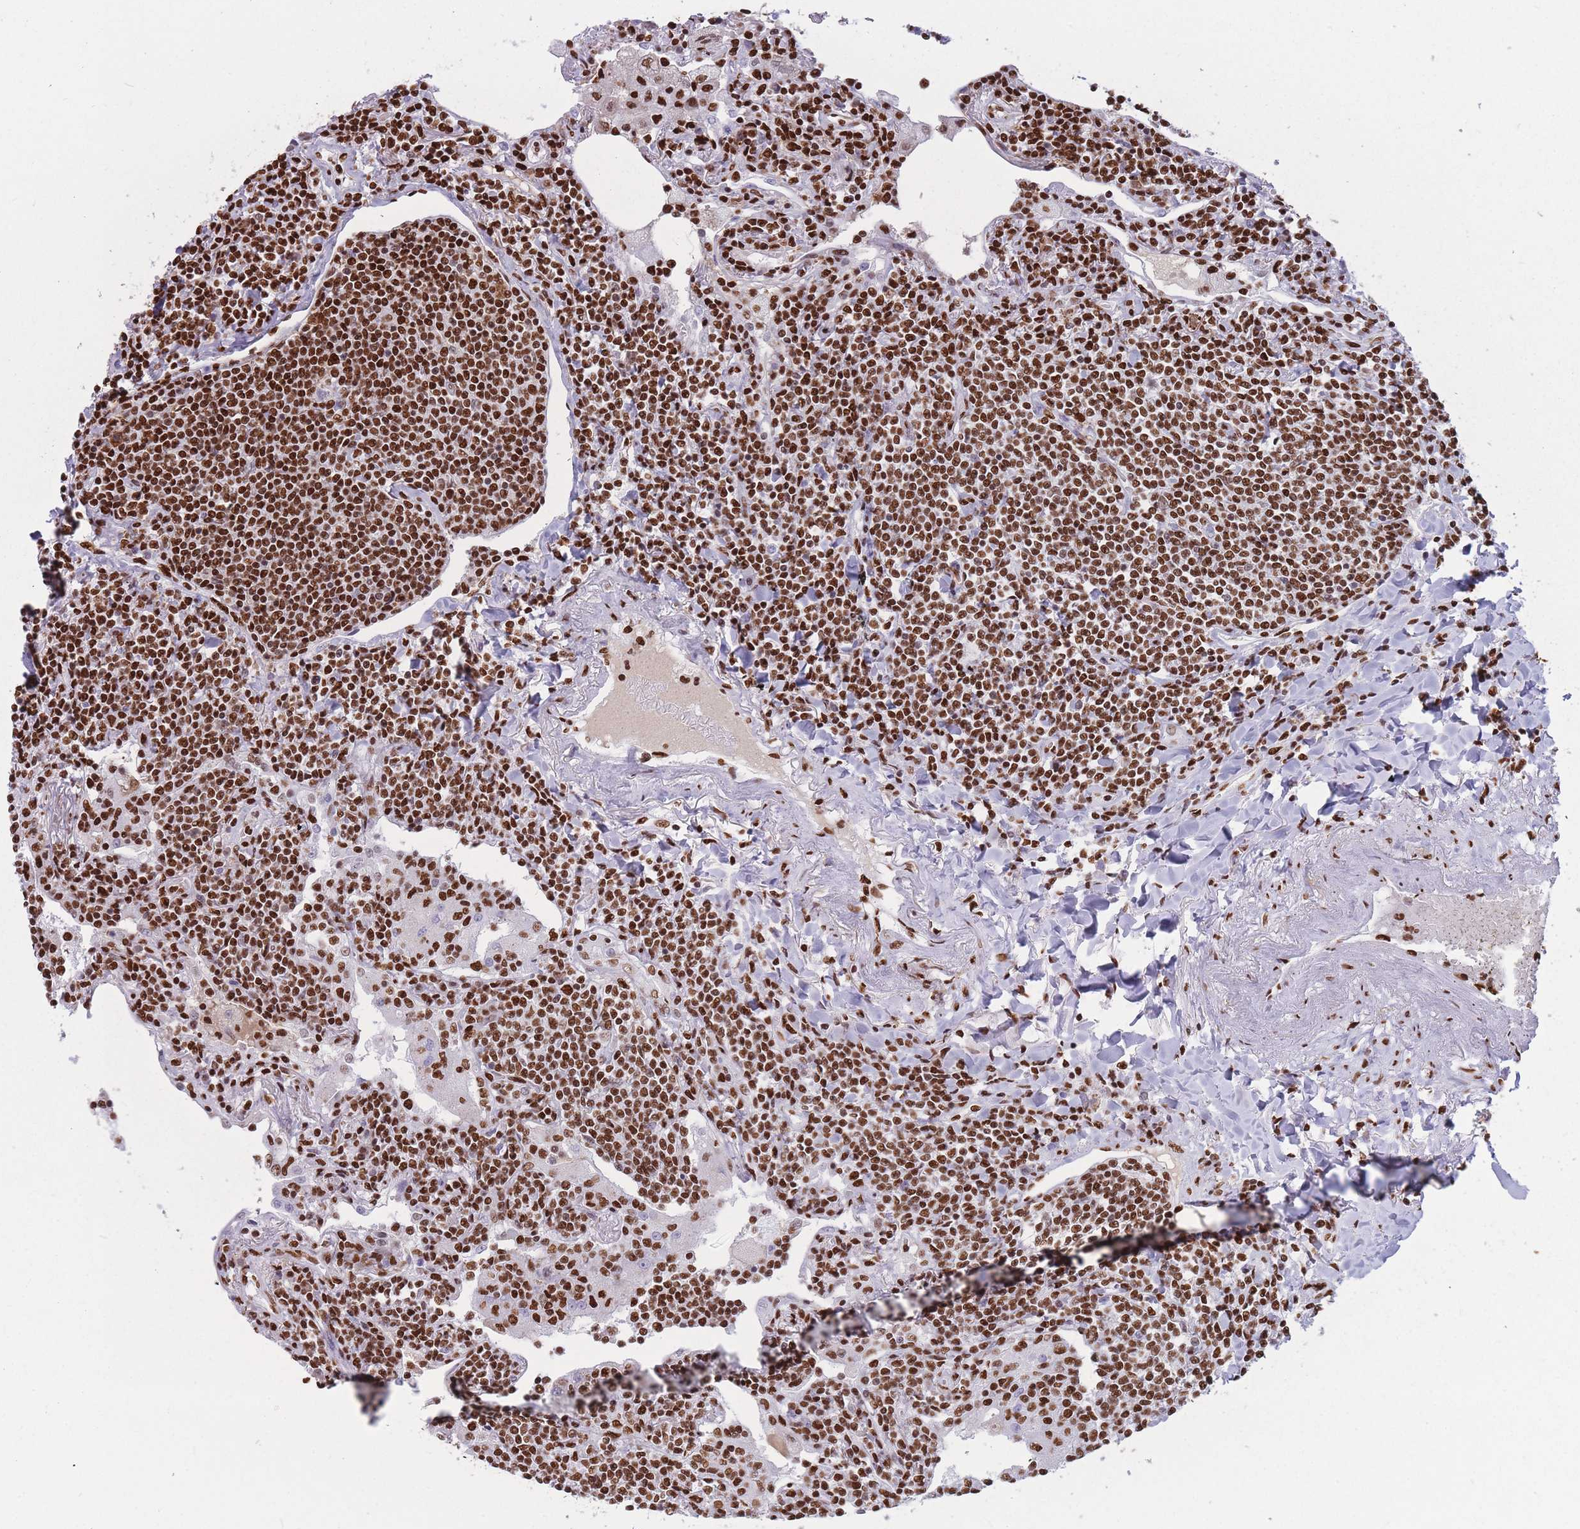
{"staining": {"intensity": "strong", "quantity": ">75%", "location": "nuclear"}, "tissue": "lymphoma", "cell_type": "Tumor cells", "image_type": "cancer", "snomed": [{"axis": "morphology", "description": "Malignant lymphoma, non-Hodgkin's type, Low grade"}, {"axis": "topography", "description": "Lung"}], "caption": "Protein staining shows strong nuclear expression in about >75% of tumor cells in malignant lymphoma, non-Hodgkin's type (low-grade).", "gene": "HNRNPUL1", "patient": {"sex": "female", "age": 71}}